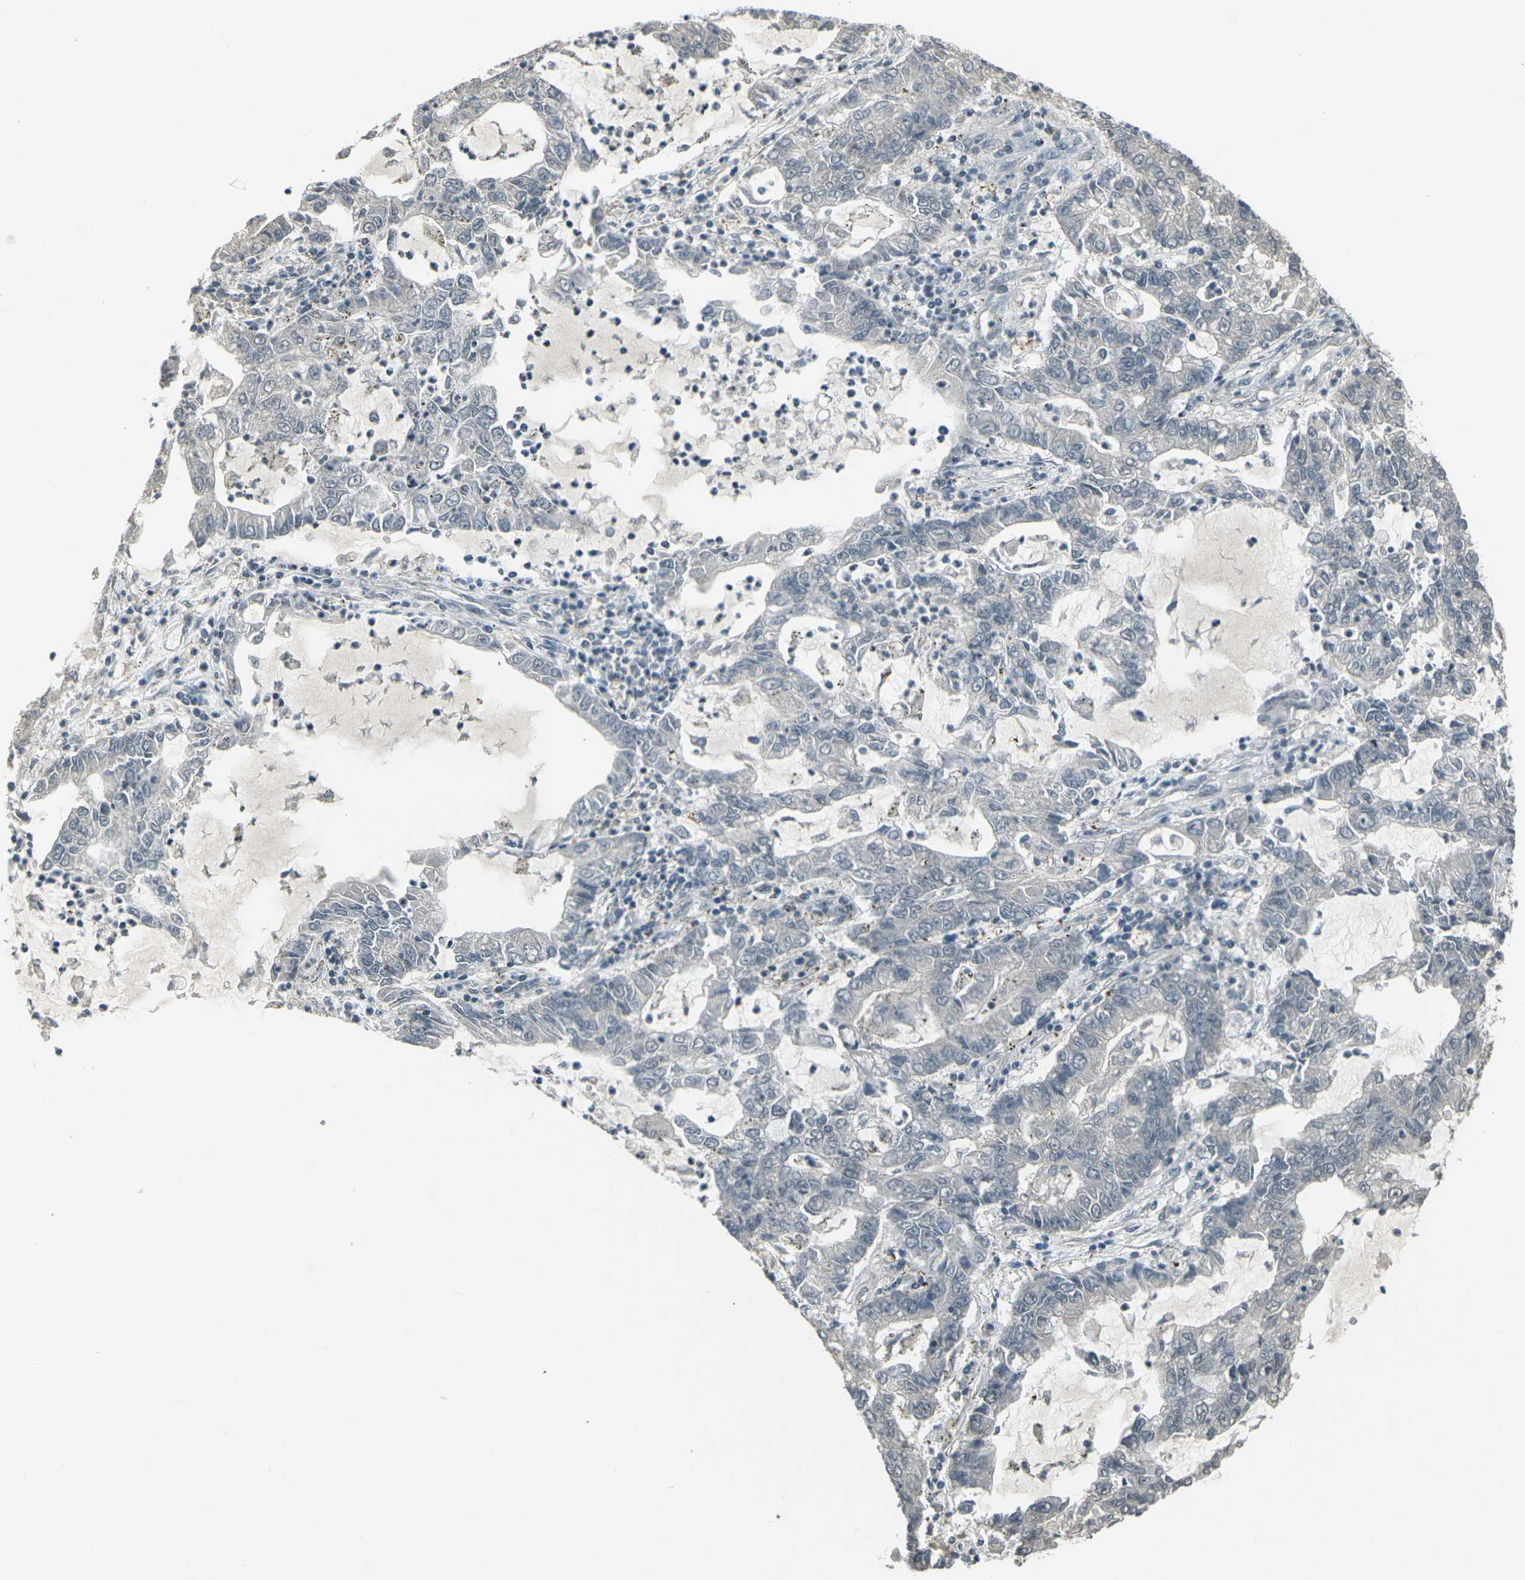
{"staining": {"intensity": "negative", "quantity": "none", "location": "none"}, "tissue": "lung cancer", "cell_type": "Tumor cells", "image_type": "cancer", "snomed": [{"axis": "morphology", "description": "Adenocarcinoma, NOS"}, {"axis": "topography", "description": "Lung"}], "caption": "The immunohistochemistry micrograph has no significant staining in tumor cells of lung cancer (adenocarcinoma) tissue.", "gene": "GPR19", "patient": {"sex": "female", "age": 51}}